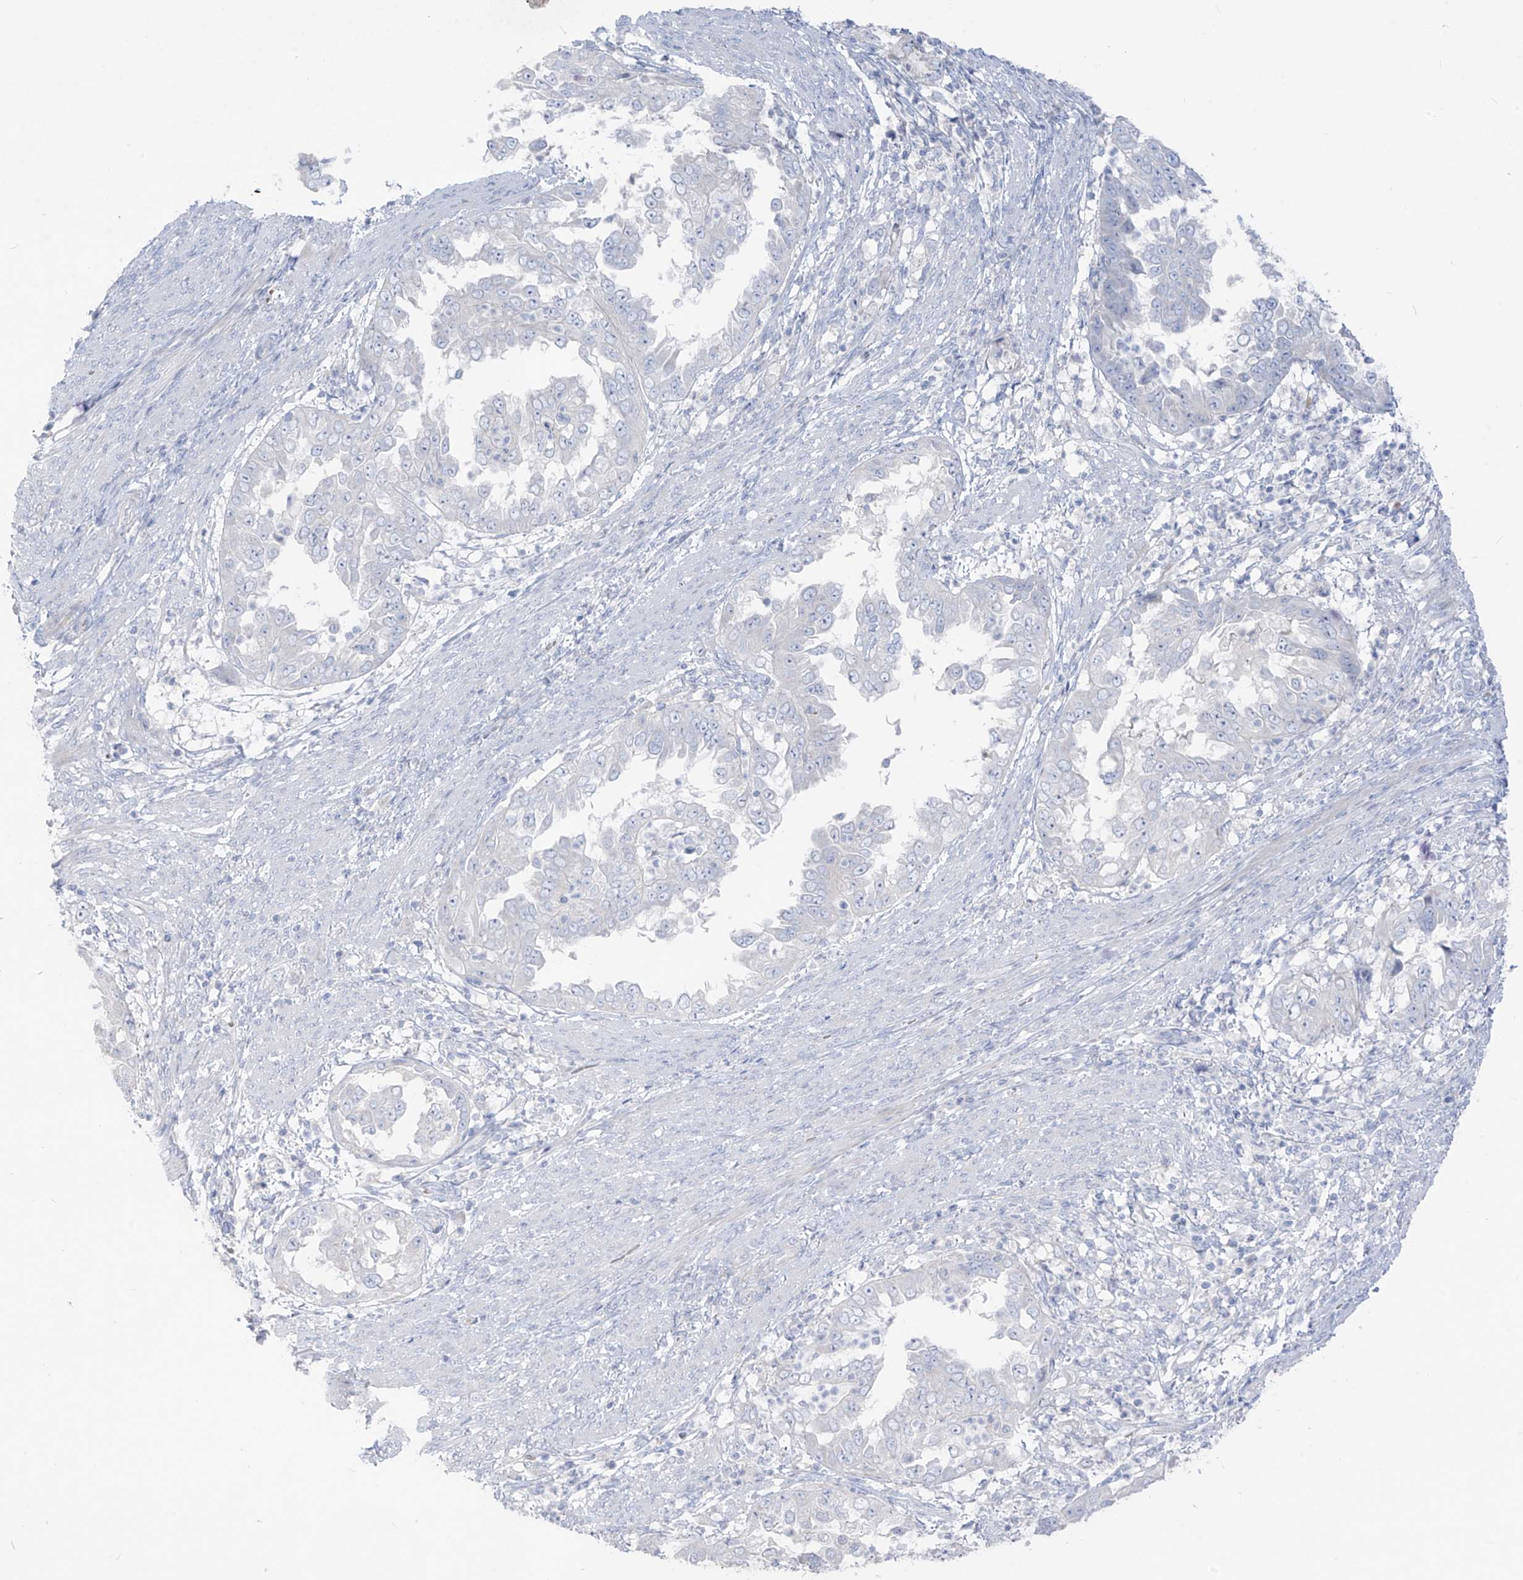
{"staining": {"intensity": "negative", "quantity": "none", "location": "none"}, "tissue": "endometrial cancer", "cell_type": "Tumor cells", "image_type": "cancer", "snomed": [{"axis": "morphology", "description": "Adenocarcinoma, NOS"}, {"axis": "topography", "description": "Endometrium"}], "caption": "A high-resolution image shows immunohistochemistry staining of endometrial cancer, which reveals no significant staining in tumor cells. (Brightfield microscopy of DAB immunohistochemistry at high magnification).", "gene": "ASPRV1", "patient": {"sex": "female", "age": 85}}